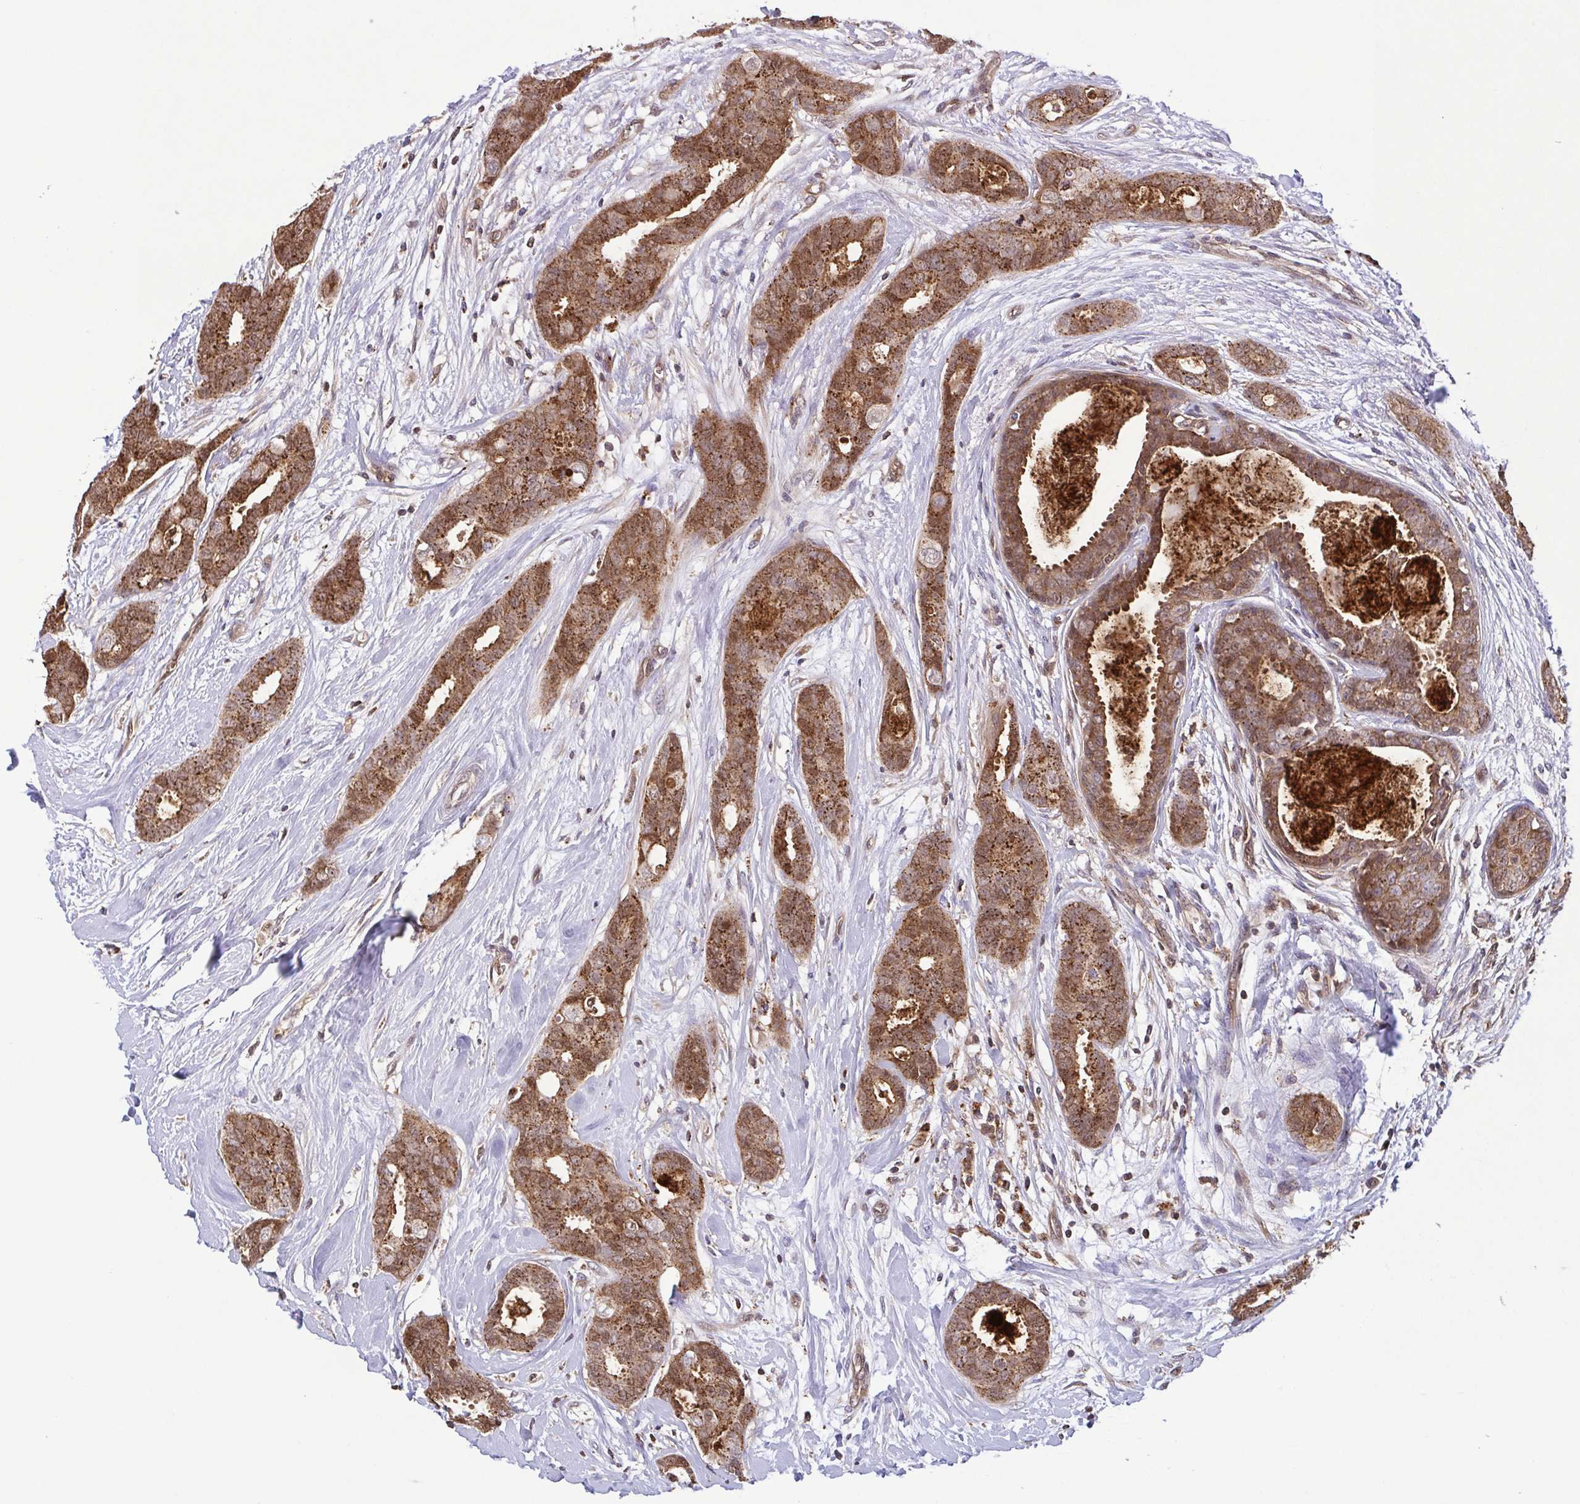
{"staining": {"intensity": "strong", "quantity": ">75%", "location": "cytoplasmic/membranous,nuclear"}, "tissue": "breast cancer", "cell_type": "Tumor cells", "image_type": "cancer", "snomed": [{"axis": "morphology", "description": "Duct carcinoma"}, {"axis": "topography", "description": "Breast"}], "caption": "High-power microscopy captured an immunohistochemistry micrograph of breast cancer, revealing strong cytoplasmic/membranous and nuclear positivity in approximately >75% of tumor cells. (DAB (3,3'-diaminobenzidine) = brown stain, brightfield microscopy at high magnification).", "gene": "CHMP1B", "patient": {"sex": "female", "age": 45}}